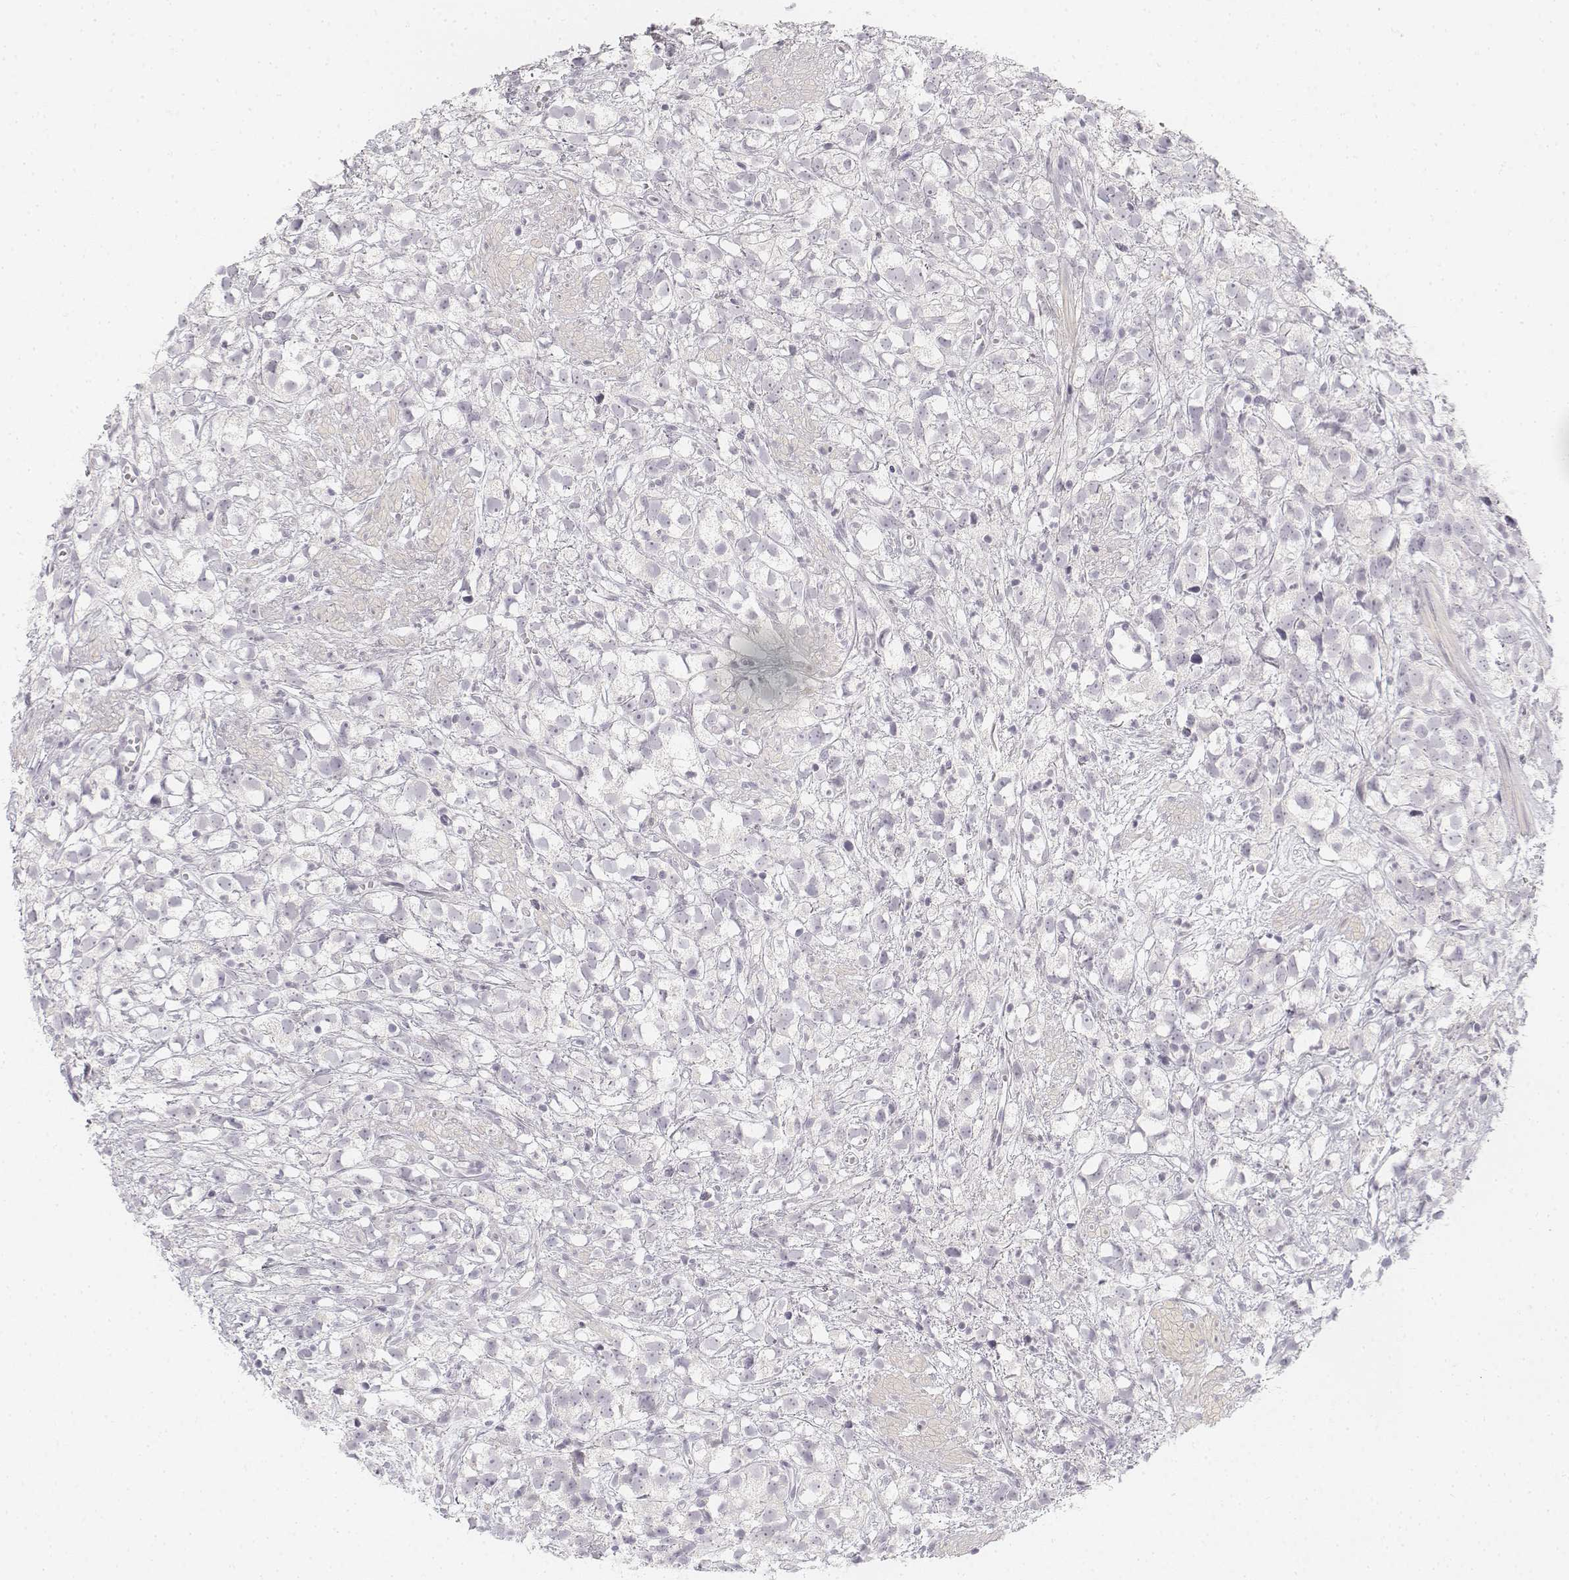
{"staining": {"intensity": "negative", "quantity": "none", "location": "none"}, "tissue": "prostate cancer", "cell_type": "Tumor cells", "image_type": "cancer", "snomed": [{"axis": "morphology", "description": "Adenocarcinoma, High grade"}, {"axis": "topography", "description": "Prostate"}], "caption": "Immunohistochemistry of high-grade adenocarcinoma (prostate) reveals no staining in tumor cells. (DAB immunohistochemistry, high magnification).", "gene": "KRT25", "patient": {"sex": "male", "age": 68}}